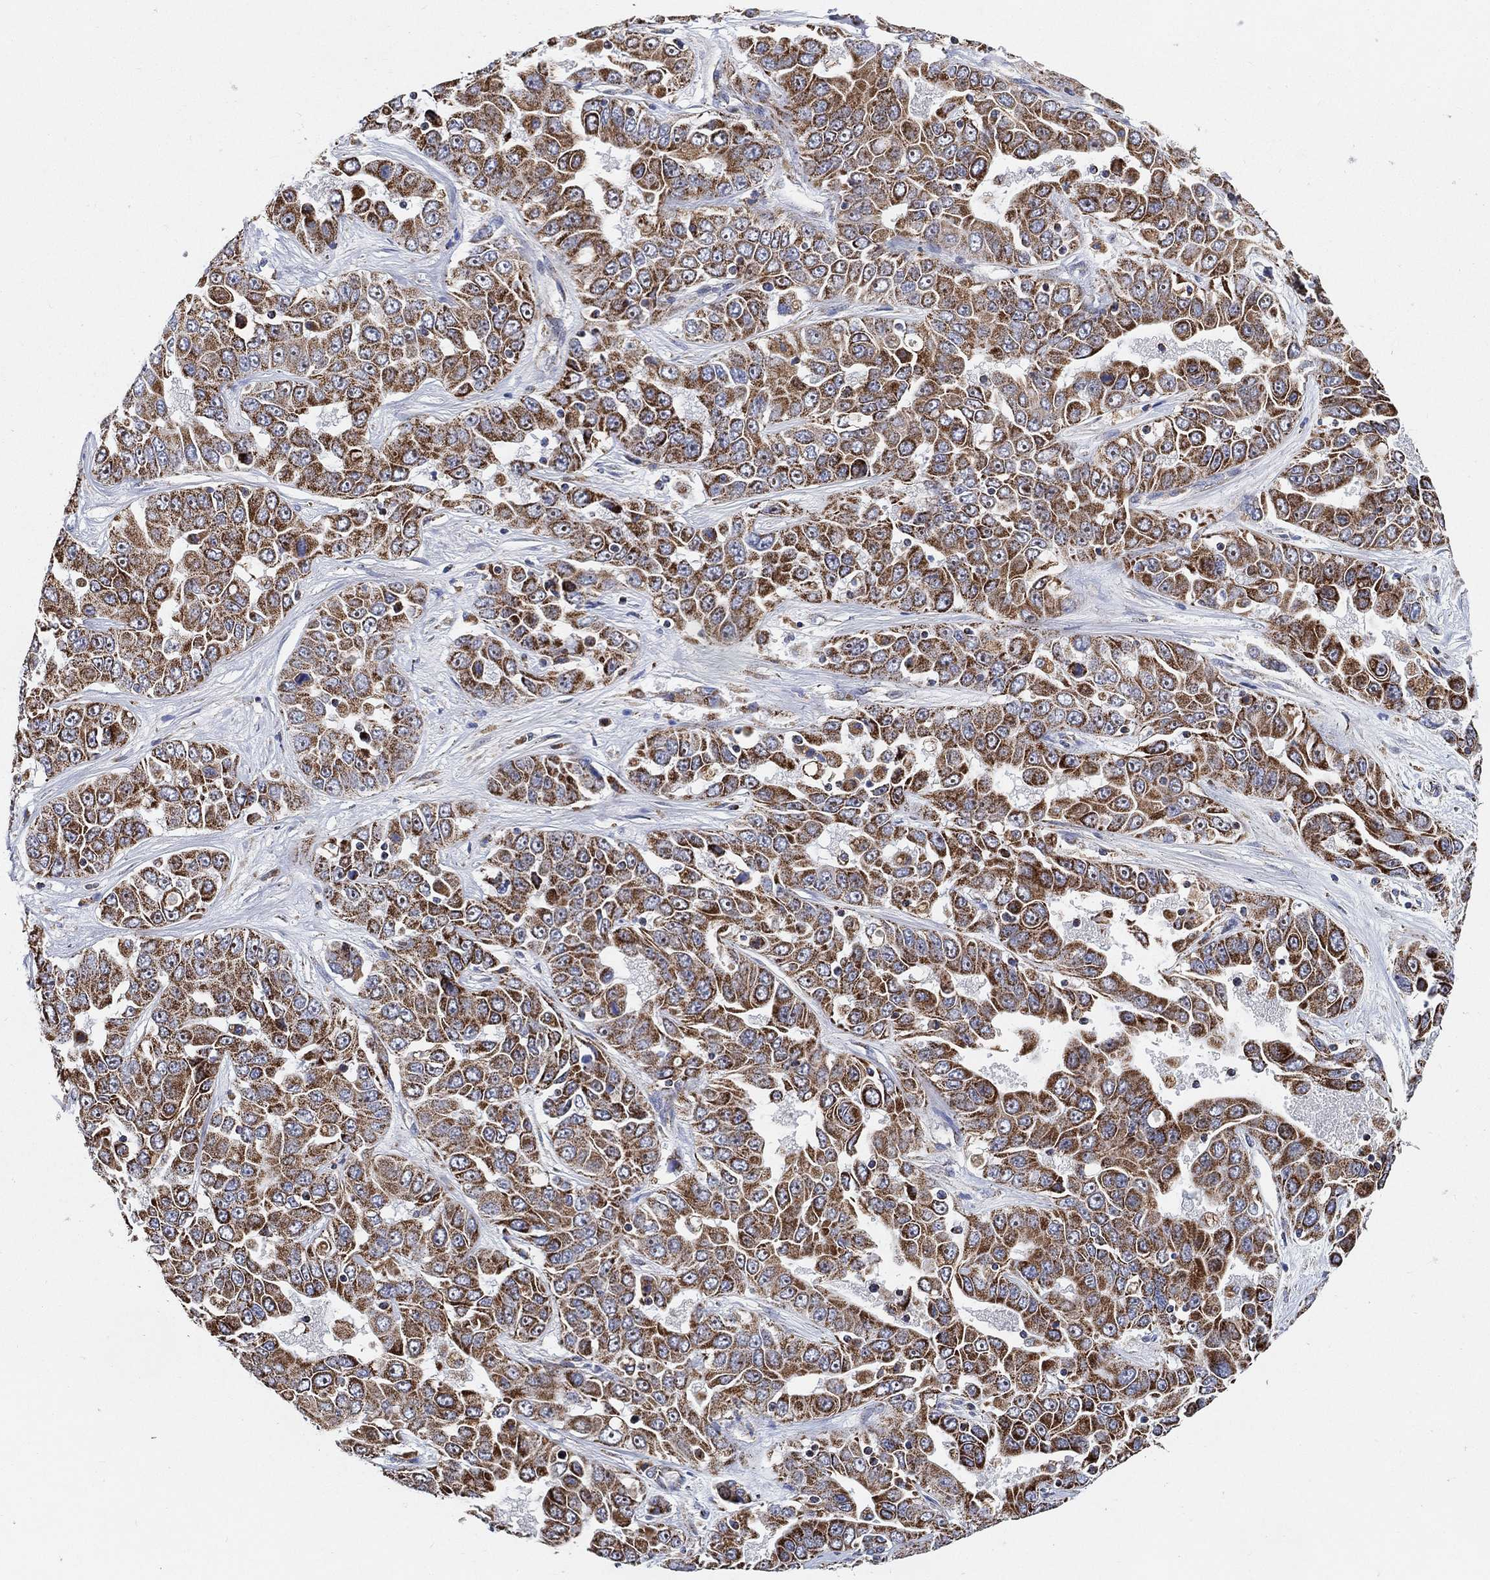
{"staining": {"intensity": "strong", "quantity": ">75%", "location": "cytoplasmic/membranous"}, "tissue": "liver cancer", "cell_type": "Tumor cells", "image_type": "cancer", "snomed": [{"axis": "morphology", "description": "Cholangiocarcinoma"}, {"axis": "topography", "description": "Liver"}], "caption": "A high-resolution photomicrograph shows immunohistochemistry staining of liver cancer, which displays strong cytoplasmic/membranous positivity in approximately >75% of tumor cells.", "gene": "GCAT", "patient": {"sex": "female", "age": 52}}